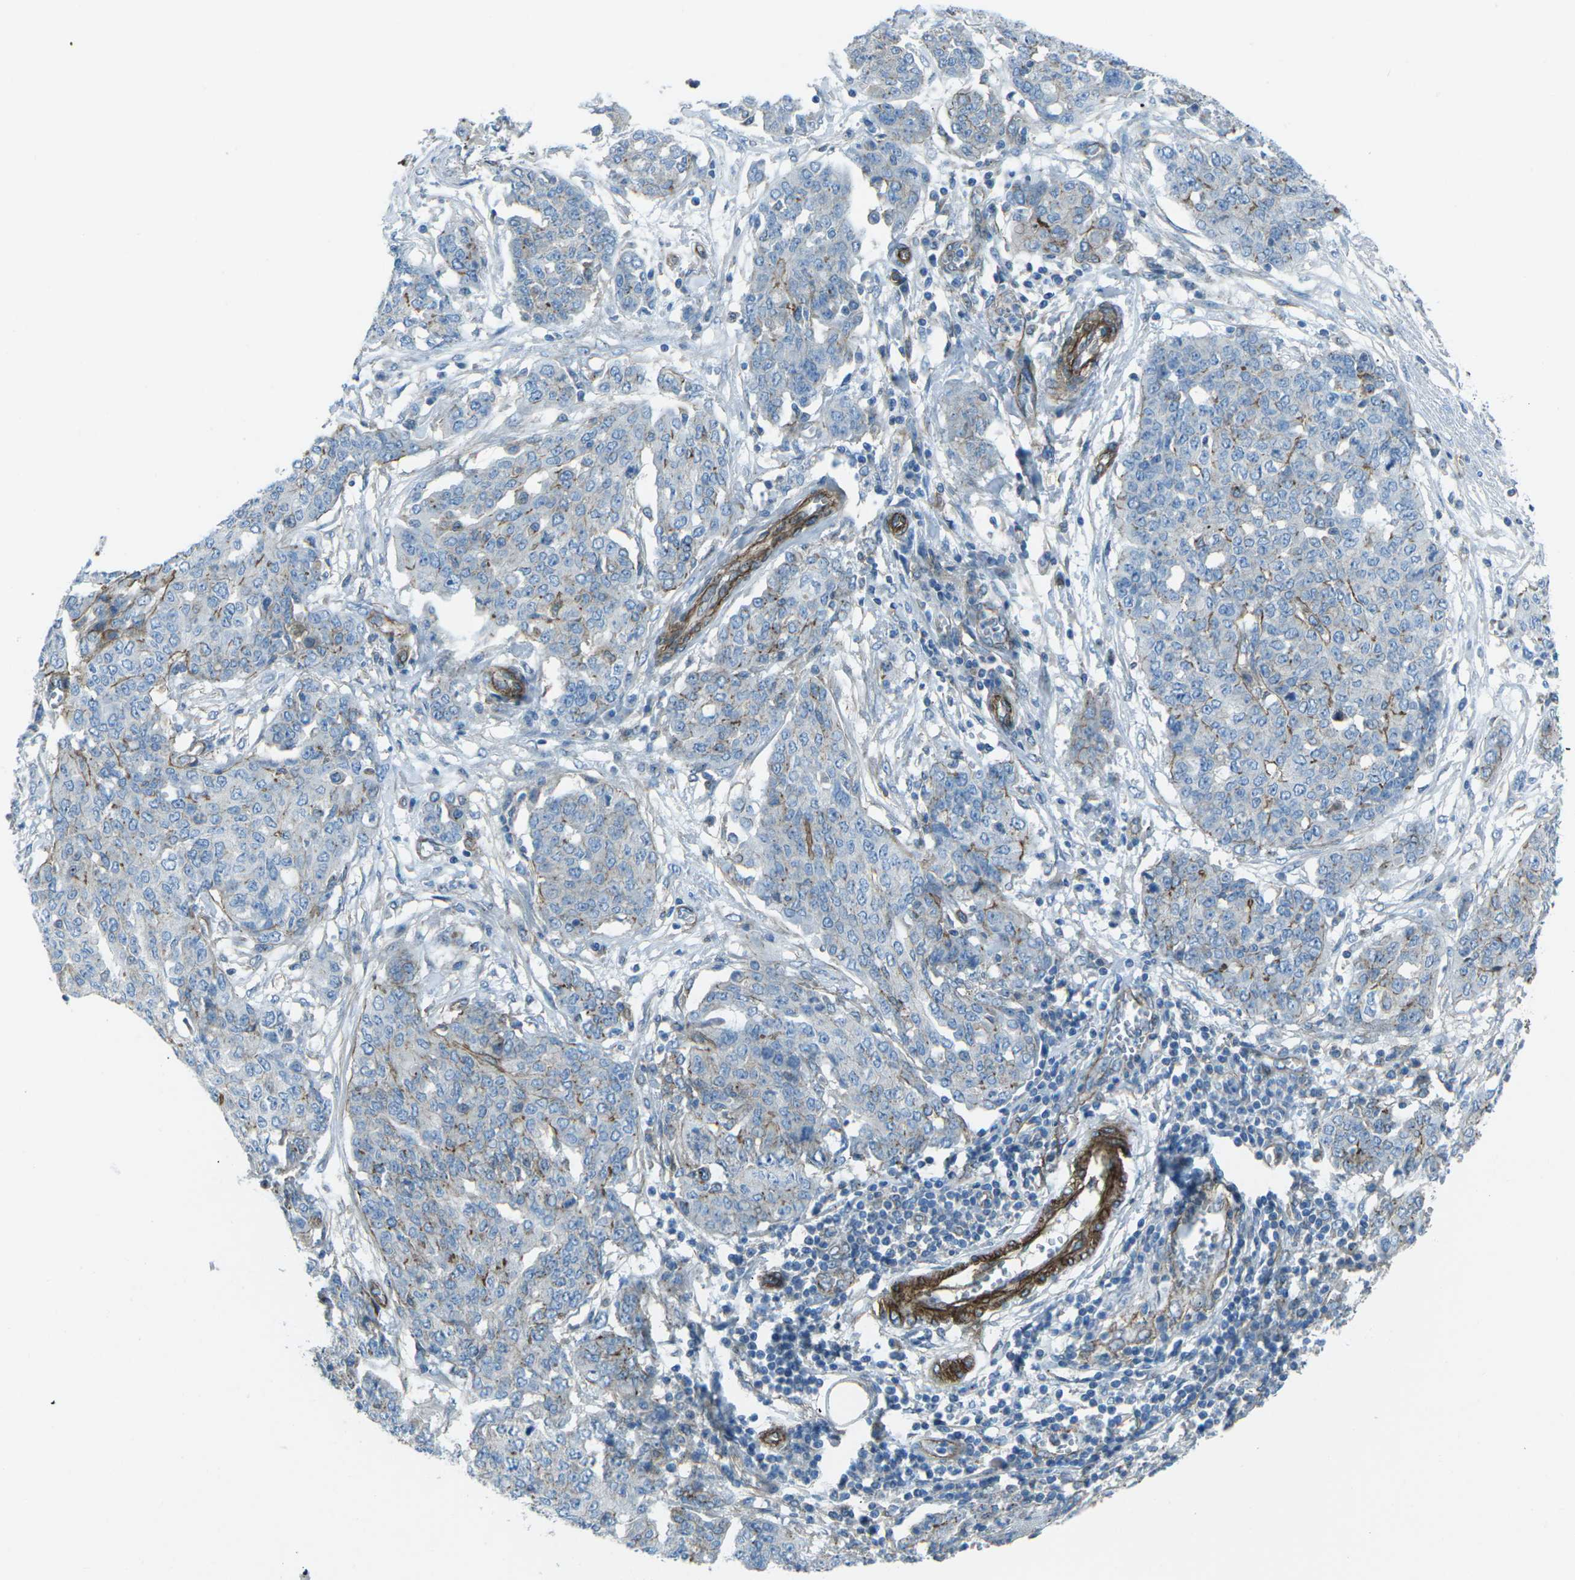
{"staining": {"intensity": "negative", "quantity": "none", "location": "none"}, "tissue": "ovarian cancer", "cell_type": "Tumor cells", "image_type": "cancer", "snomed": [{"axis": "morphology", "description": "Cystadenocarcinoma, serous, NOS"}, {"axis": "topography", "description": "Soft tissue"}, {"axis": "topography", "description": "Ovary"}], "caption": "The image reveals no significant positivity in tumor cells of ovarian cancer.", "gene": "UTRN", "patient": {"sex": "female", "age": 57}}